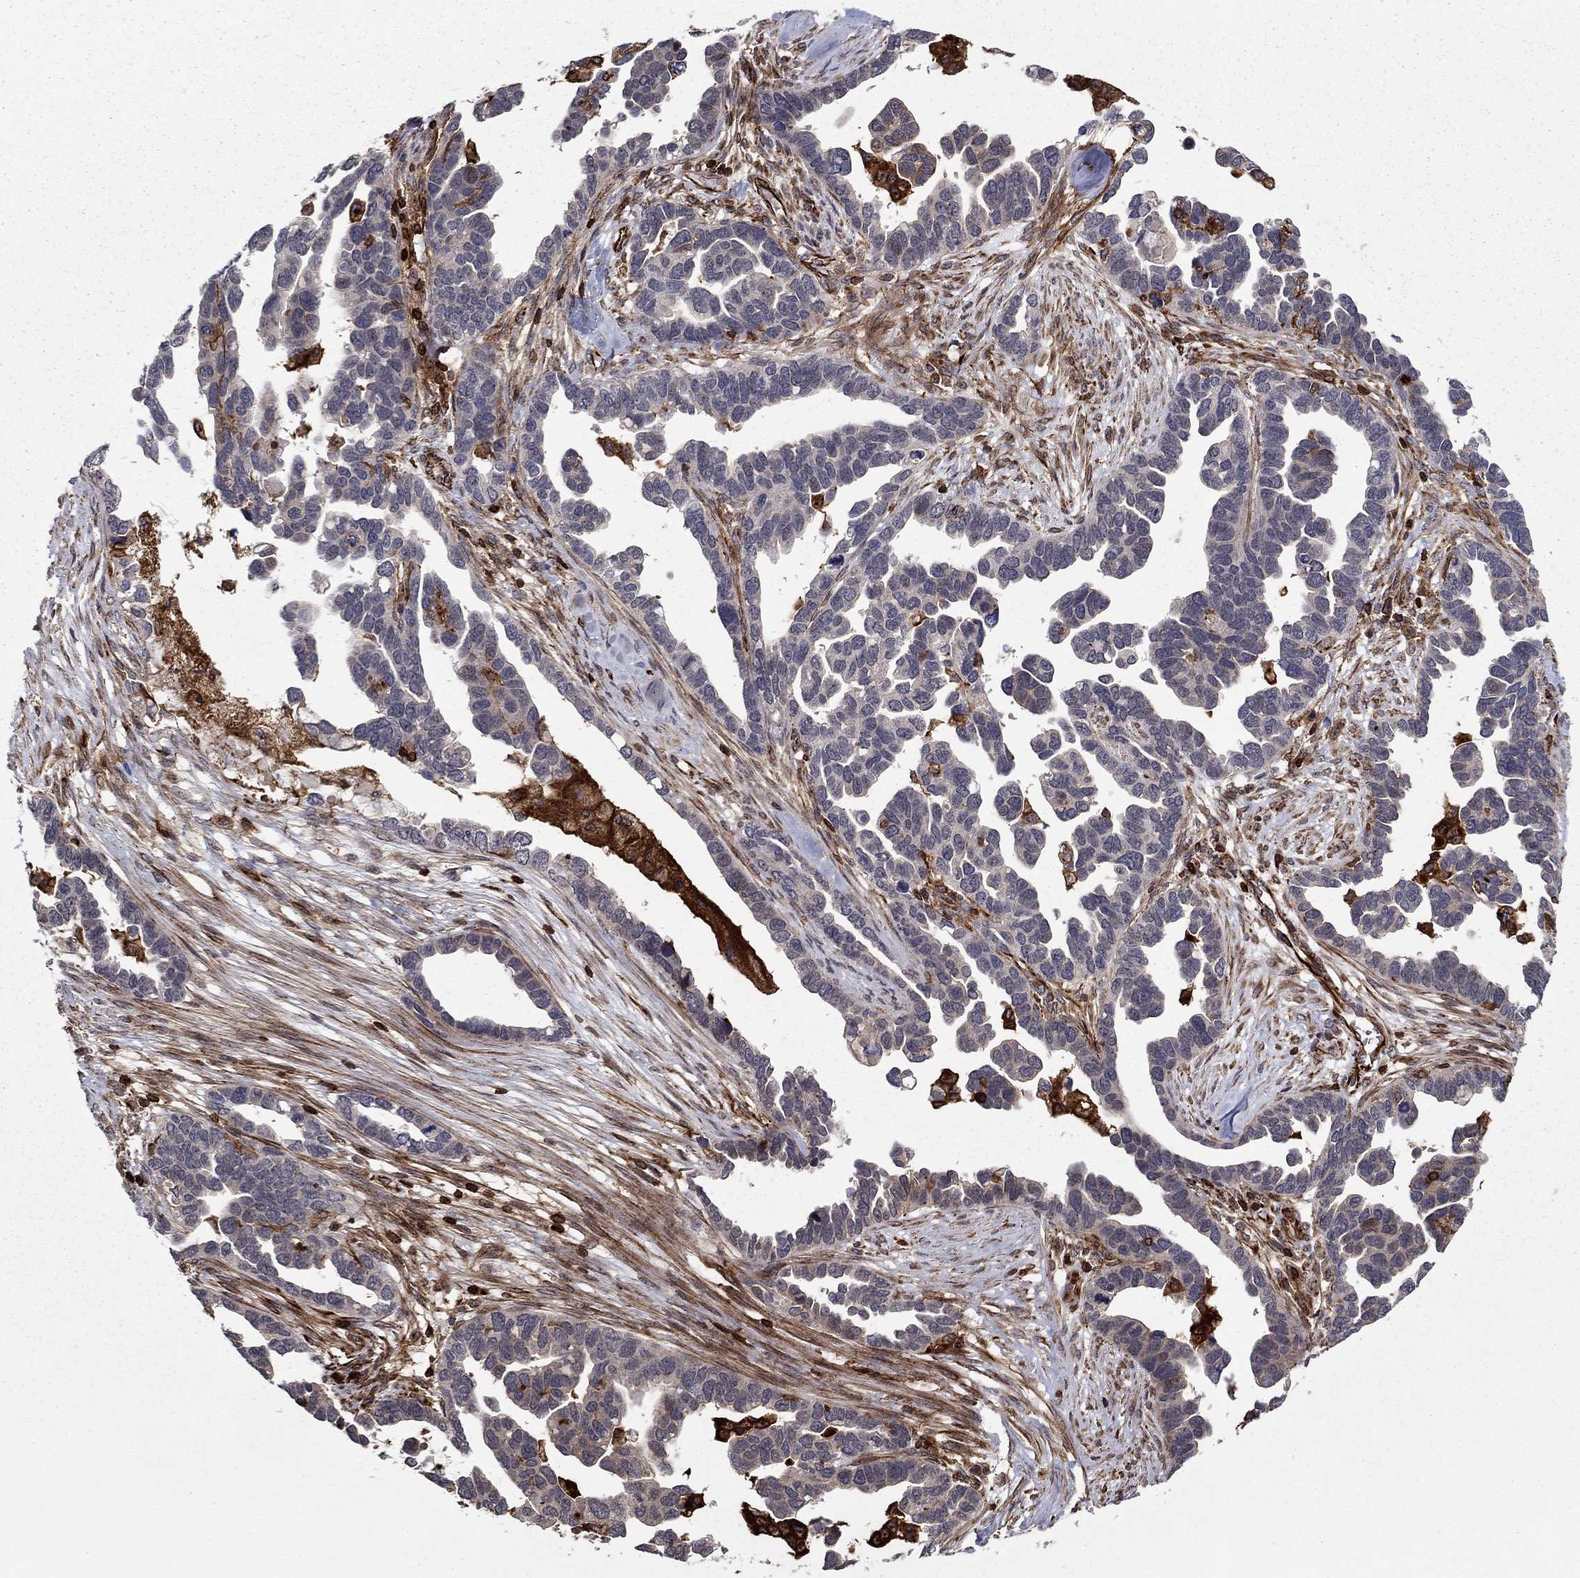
{"staining": {"intensity": "negative", "quantity": "none", "location": "none"}, "tissue": "ovarian cancer", "cell_type": "Tumor cells", "image_type": "cancer", "snomed": [{"axis": "morphology", "description": "Cystadenocarcinoma, serous, NOS"}, {"axis": "topography", "description": "Ovary"}], "caption": "Immunohistochemical staining of ovarian cancer (serous cystadenocarcinoma) reveals no significant expression in tumor cells.", "gene": "ADM", "patient": {"sex": "female", "age": 54}}